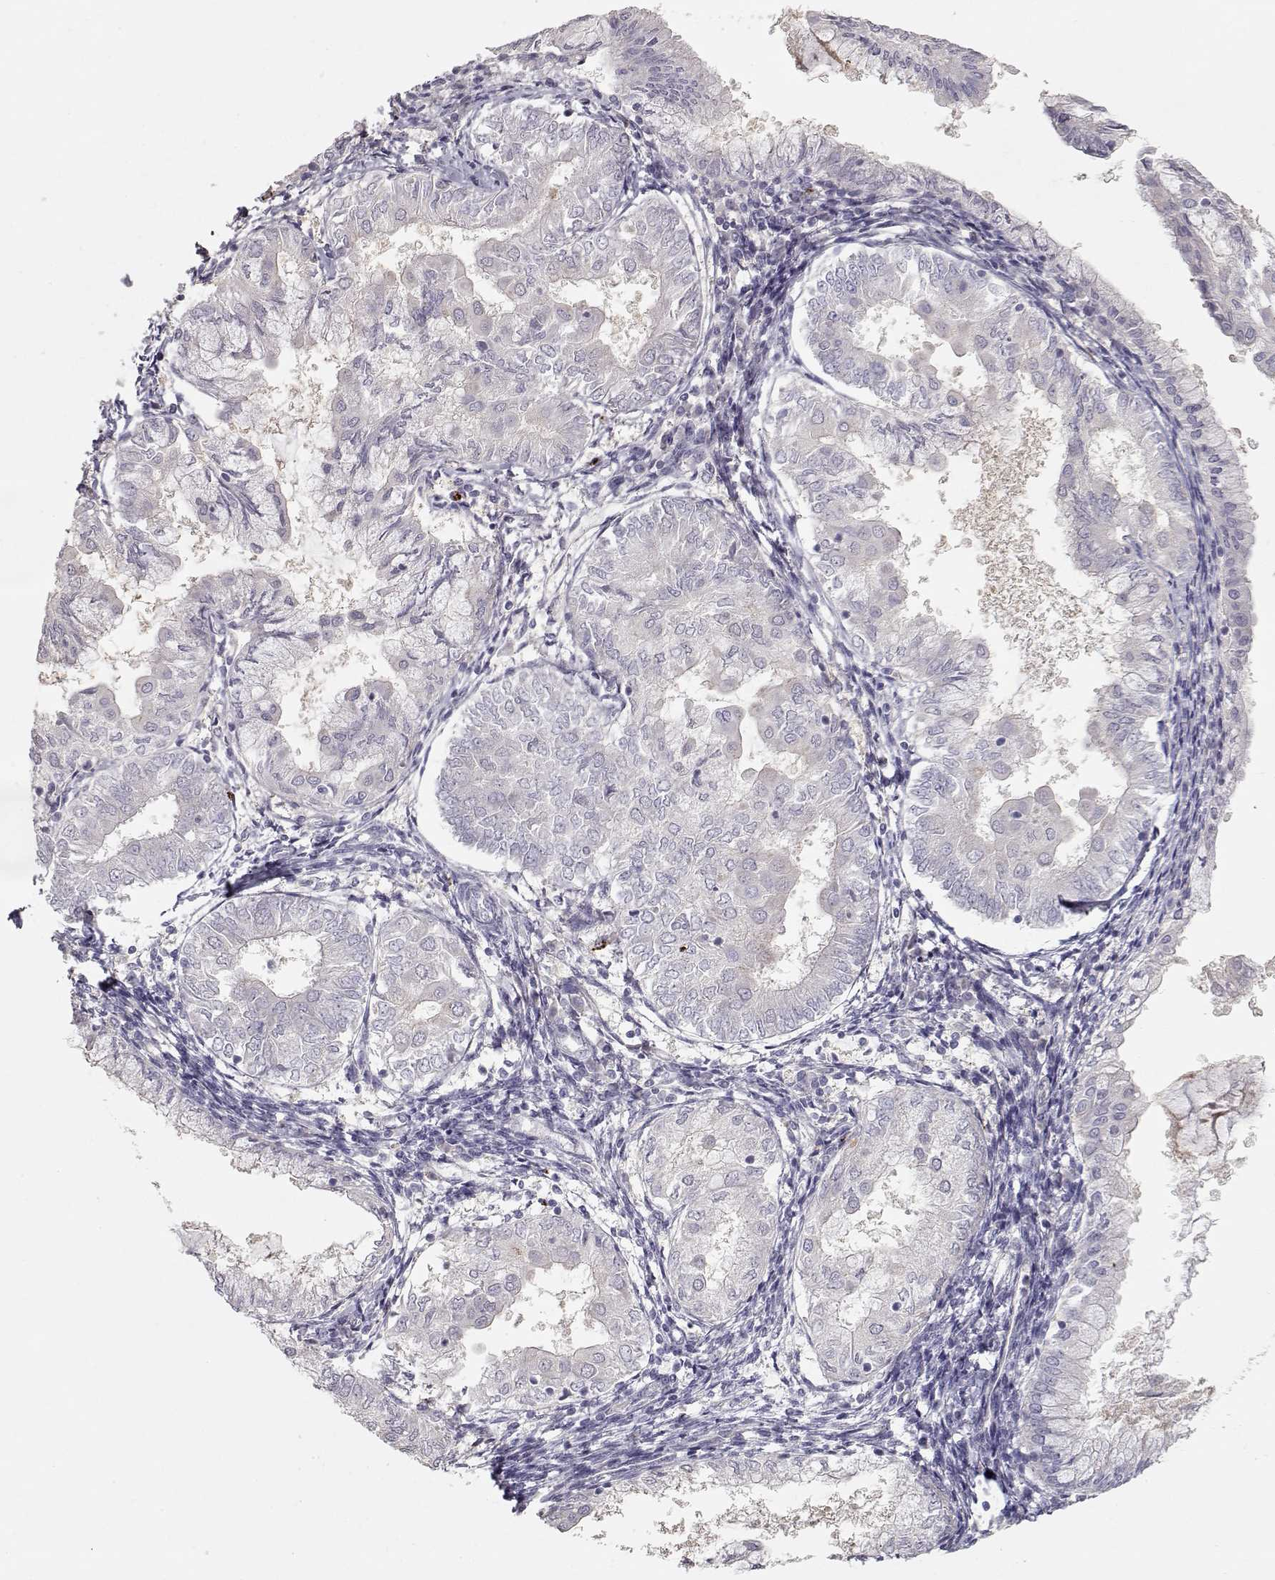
{"staining": {"intensity": "negative", "quantity": "none", "location": "none"}, "tissue": "endometrial cancer", "cell_type": "Tumor cells", "image_type": "cancer", "snomed": [{"axis": "morphology", "description": "Adenocarcinoma, NOS"}, {"axis": "topography", "description": "Endometrium"}], "caption": "Immunohistochemistry of human endometrial cancer (adenocarcinoma) displays no staining in tumor cells. (Brightfield microscopy of DAB immunohistochemistry at high magnification).", "gene": "ARHGAP8", "patient": {"sex": "female", "age": 68}}